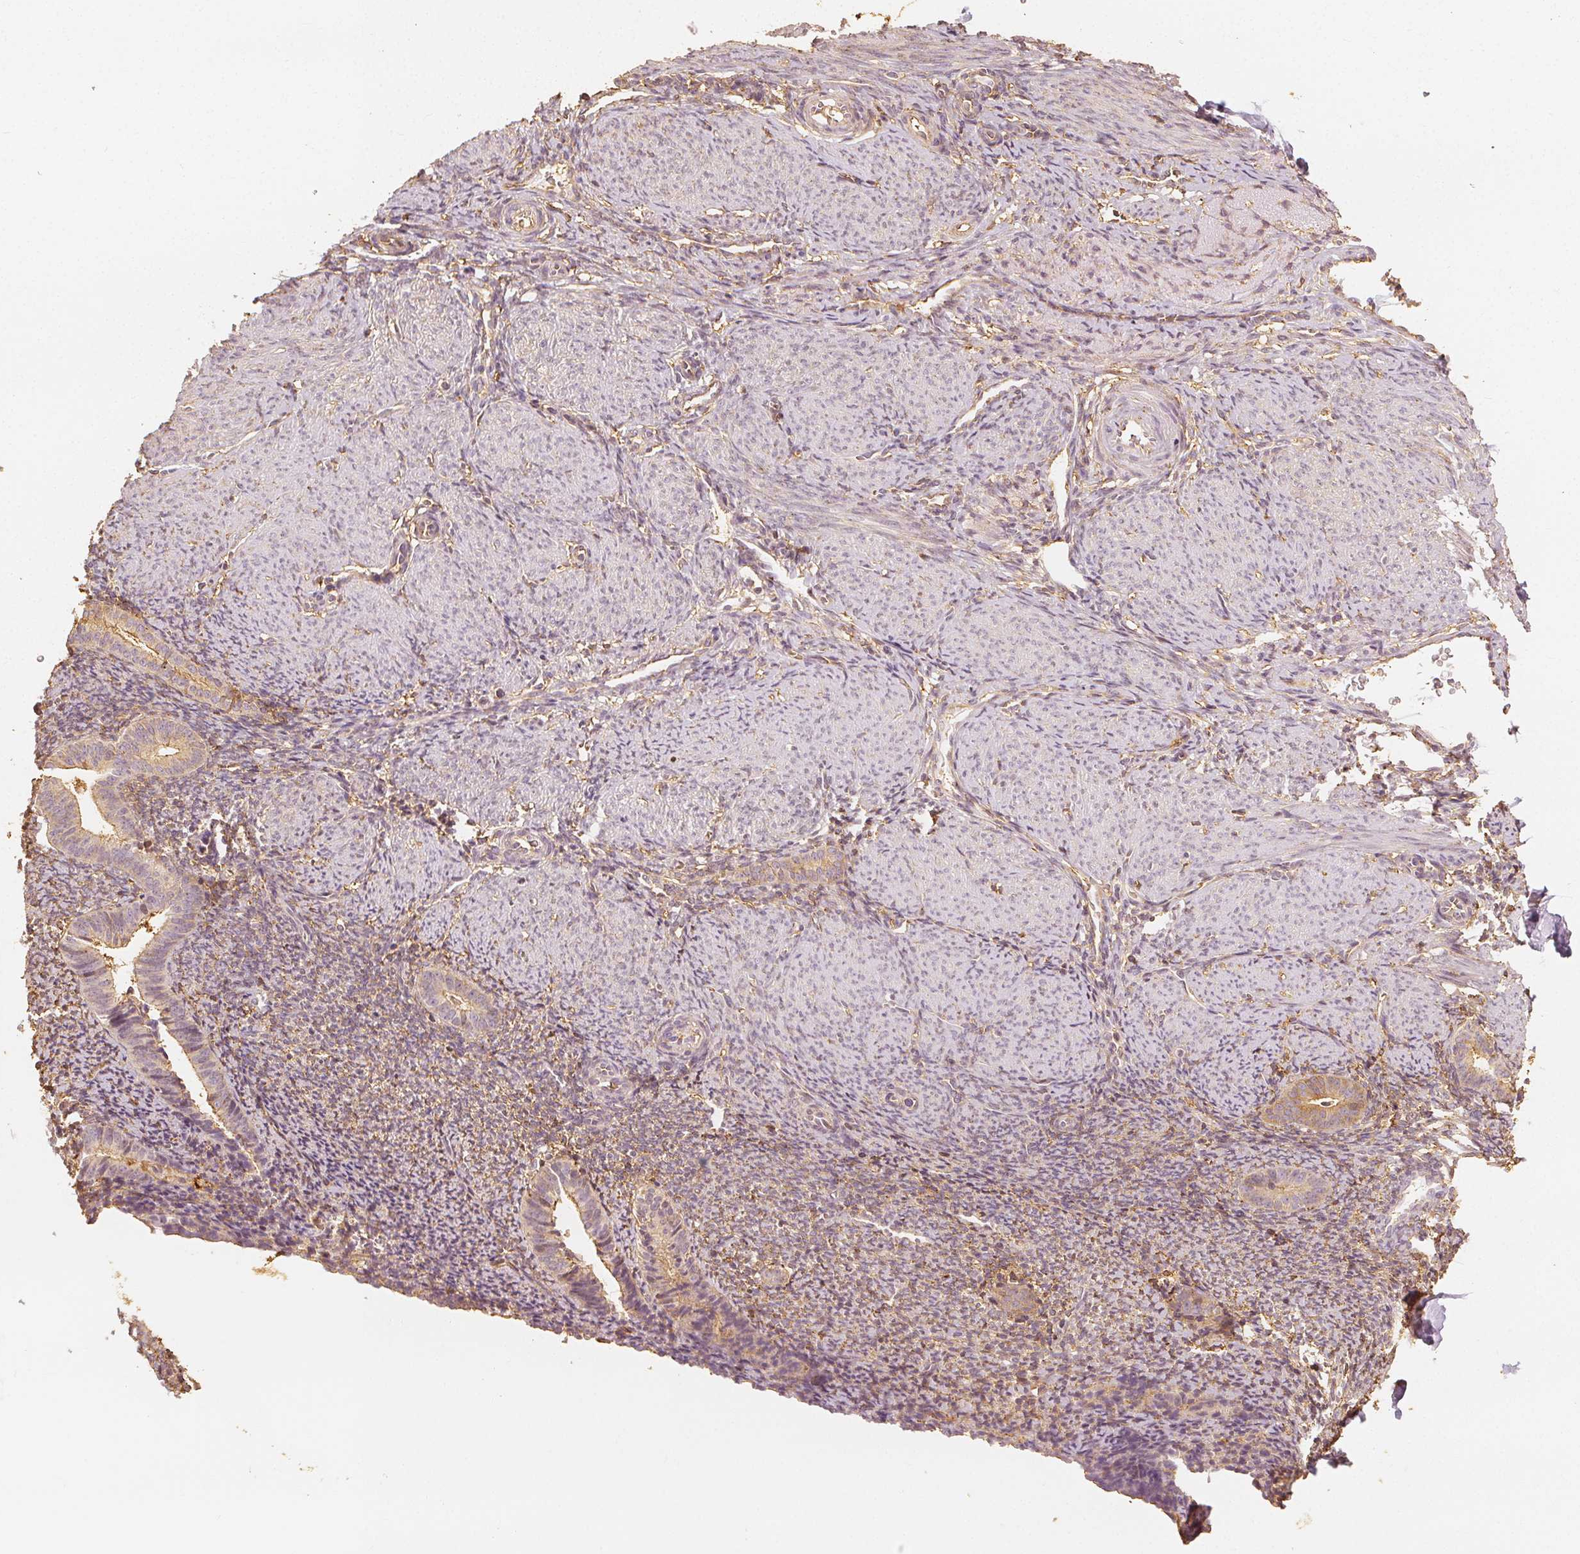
{"staining": {"intensity": "weak", "quantity": "<25%", "location": "cytoplasmic/membranous"}, "tissue": "endometrium", "cell_type": "Cells in endometrial stroma", "image_type": "normal", "snomed": [{"axis": "morphology", "description": "Normal tissue, NOS"}, {"axis": "topography", "description": "Endometrium"}], "caption": "Normal endometrium was stained to show a protein in brown. There is no significant positivity in cells in endometrial stroma. (Stains: DAB (3,3'-diaminobenzidine) immunohistochemistry (IHC) with hematoxylin counter stain, Microscopy: brightfield microscopy at high magnification).", "gene": "ARHGAP26", "patient": {"sex": "female", "age": 39}}